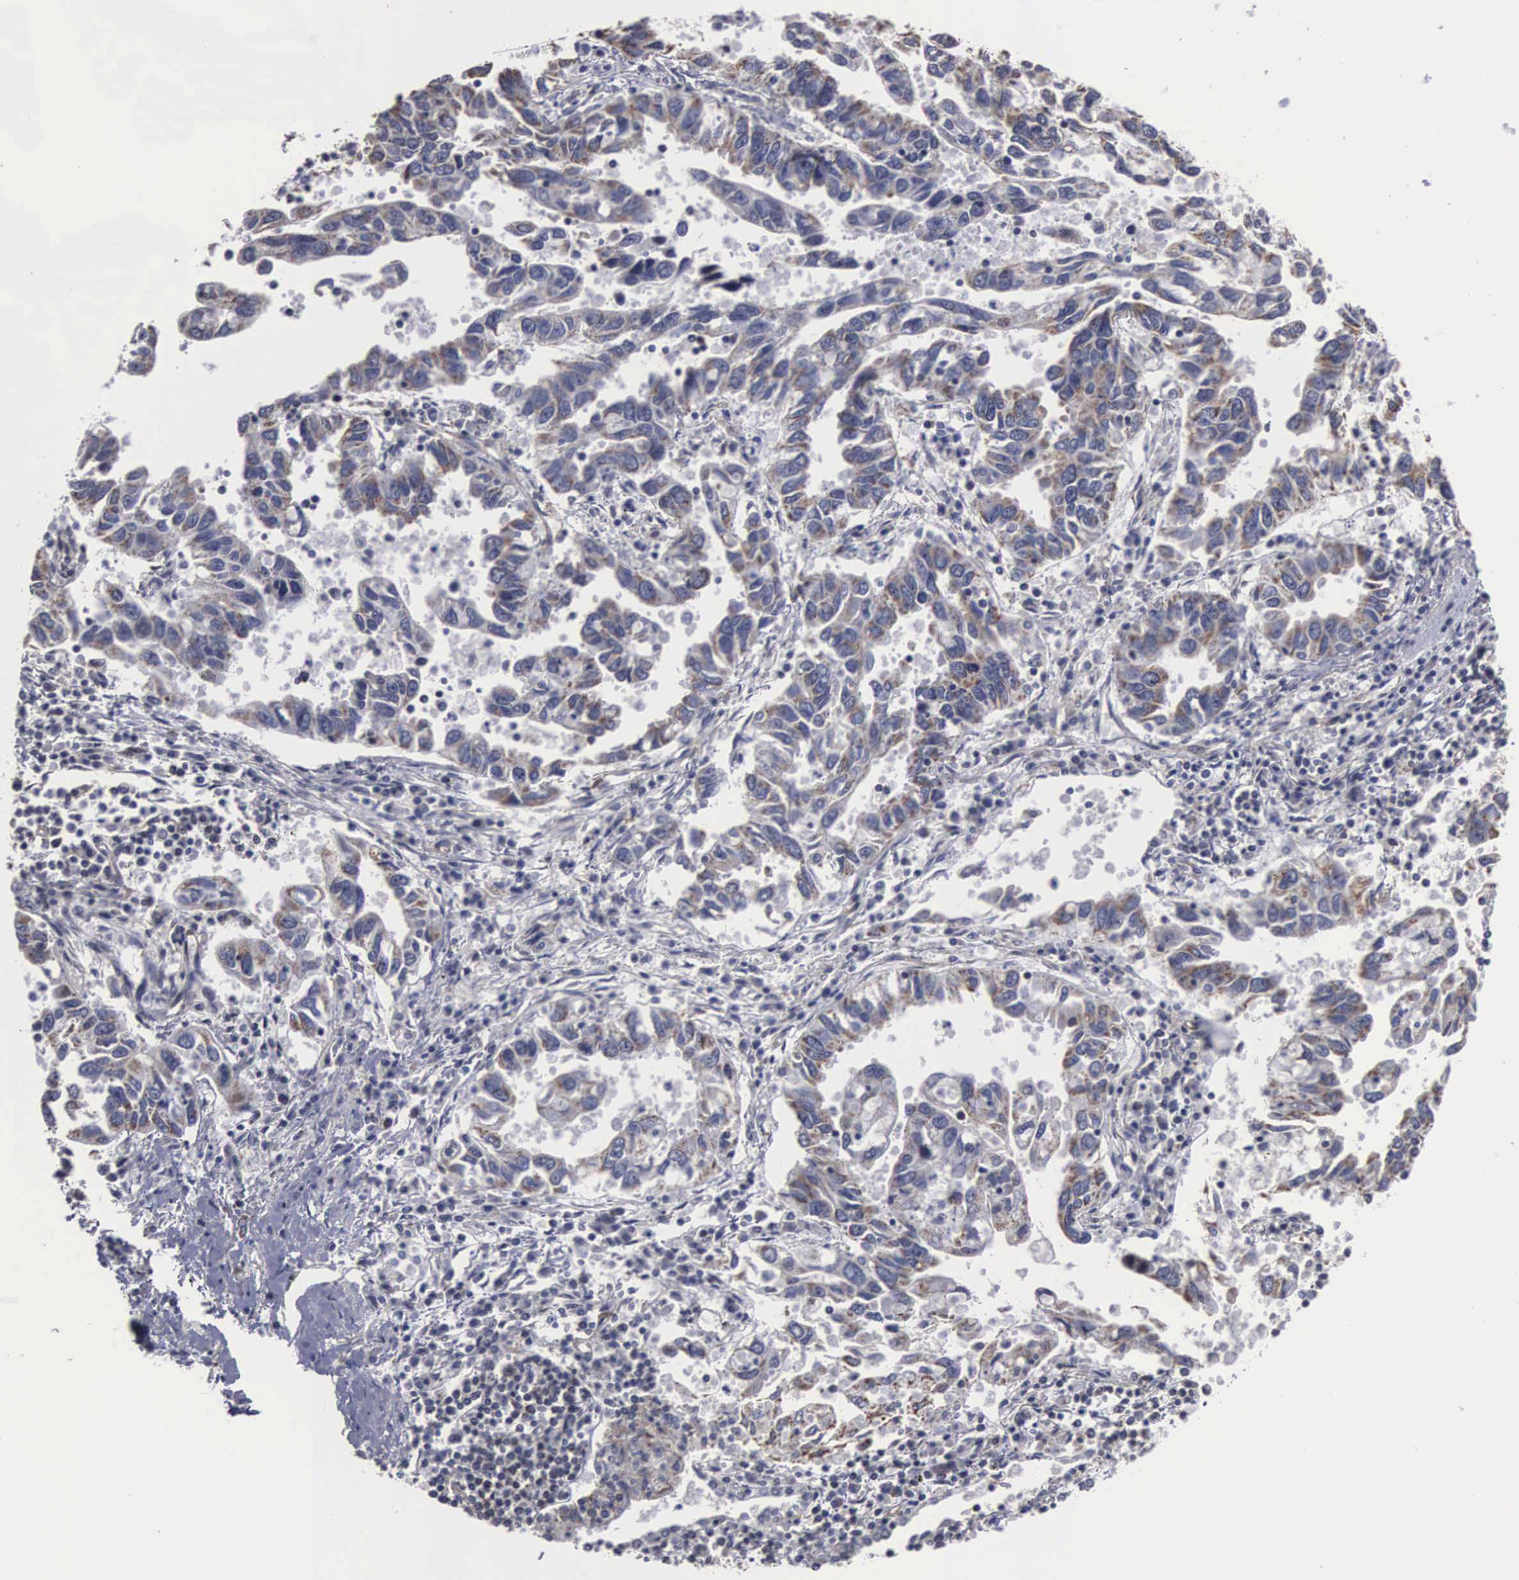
{"staining": {"intensity": "weak", "quantity": "<25%", "location": "cytoplasmic/membranous"}, "tissue": "lung cancer", "cell_type": "Tumor cells", "image_type": "cancer", "snomed": [{"axis": "morphology", "description": "Adenocarcinoma, NOS"}, {"axis": "topography", "description": "Lung"}], "caption": "Immunohistochemical staining of human adenocarcinoma (lung) reveals no significant expression in tumor cells.", "gene": "NGDN", "patient": {"sex": "male", "age": 48}}